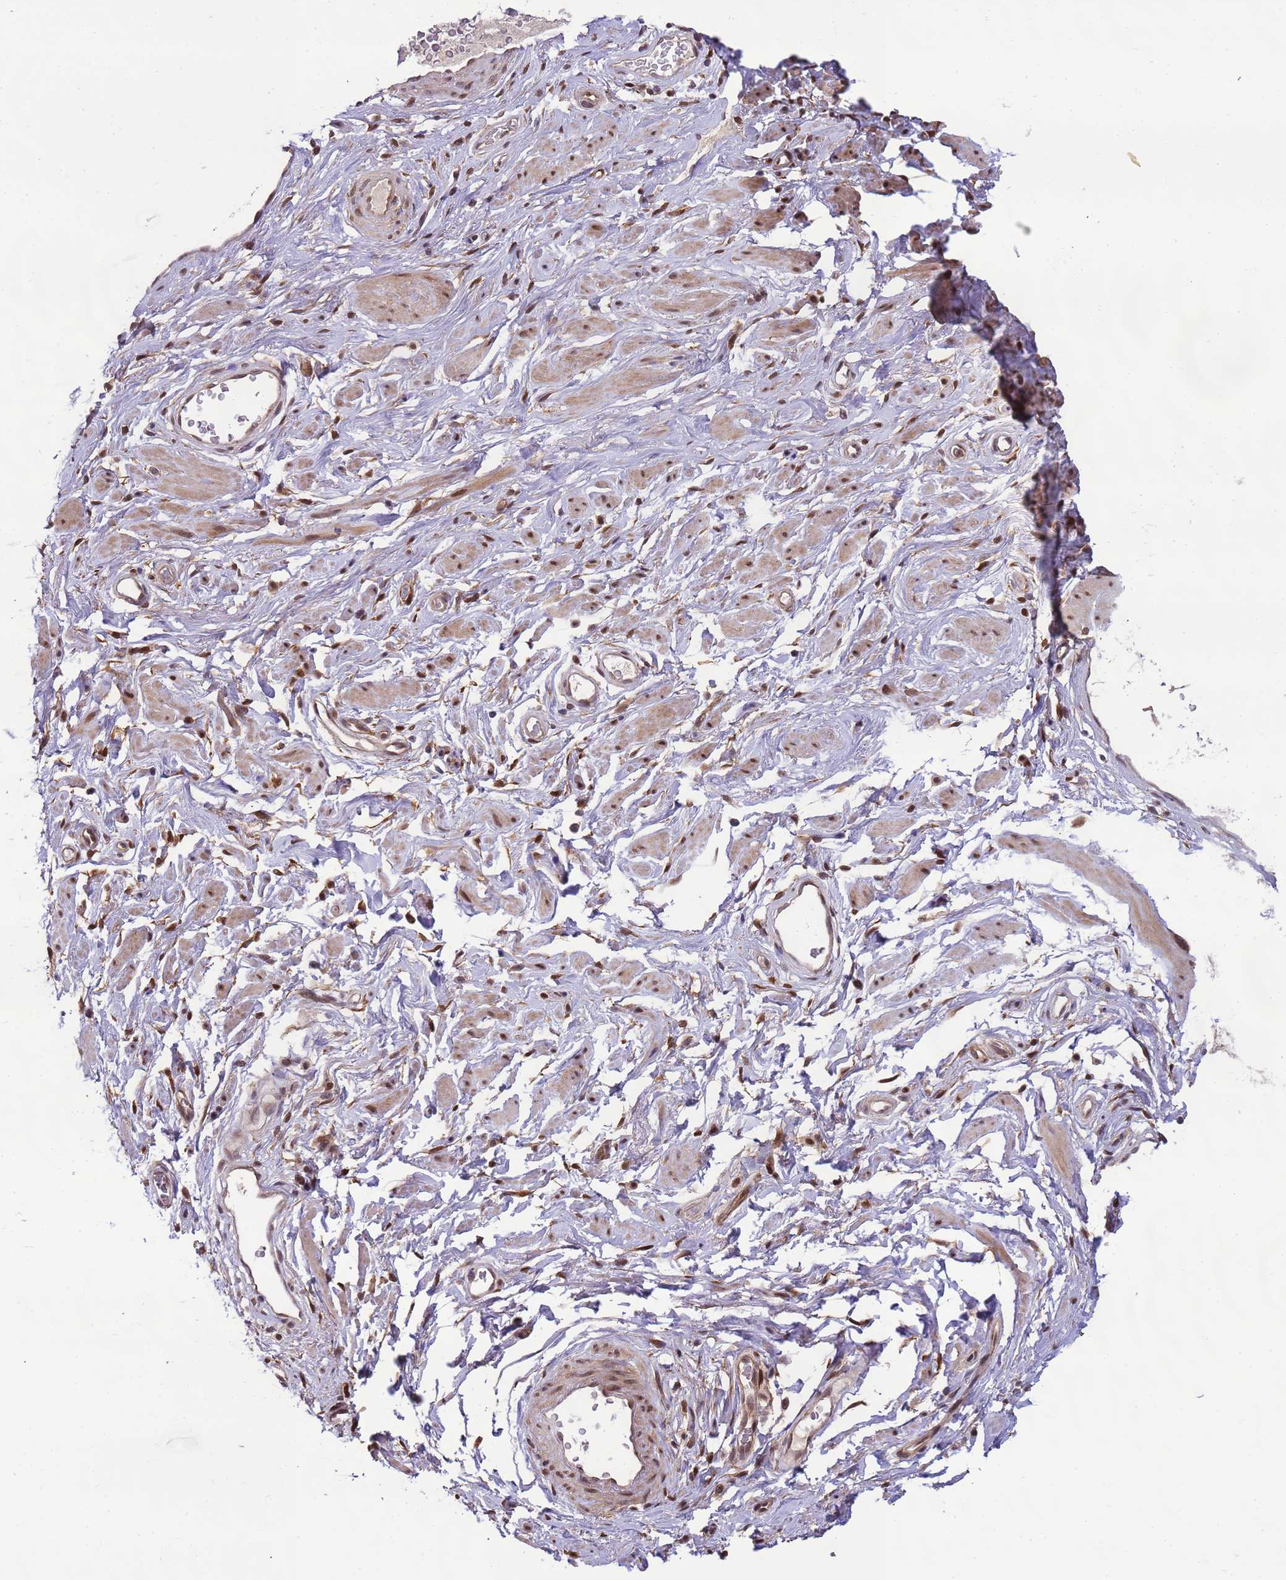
{"staining": {"intensity": "moderate", "quantity": "25%-75%", "location": "cytoplasmic/membranous"}, "tissue": "adipose tissue", "cell_type": "Adipocytes", "image_type": "normal", "snomed": [{"axis": "morphology", "description": "Normal tissue, NOS"}, {"axis": "morphology", "description": "Adenocarcinoma, NOS"}, {"axis": "topography", "description": "Rectum"}, {"axis": "topography", "description": "Vagina"}, {"axis": "topography", "description": "Peripheral nerve tissue"}], "caption": "DAB immunohistochemical staining of normal human adipose tissue exhibits moderate cytoplasmic/membranous protein positivity in approximately 25%-75% of adipocytes.", "gene": "ZBTB5", "patient": {"sex": "female", "age": 71}}